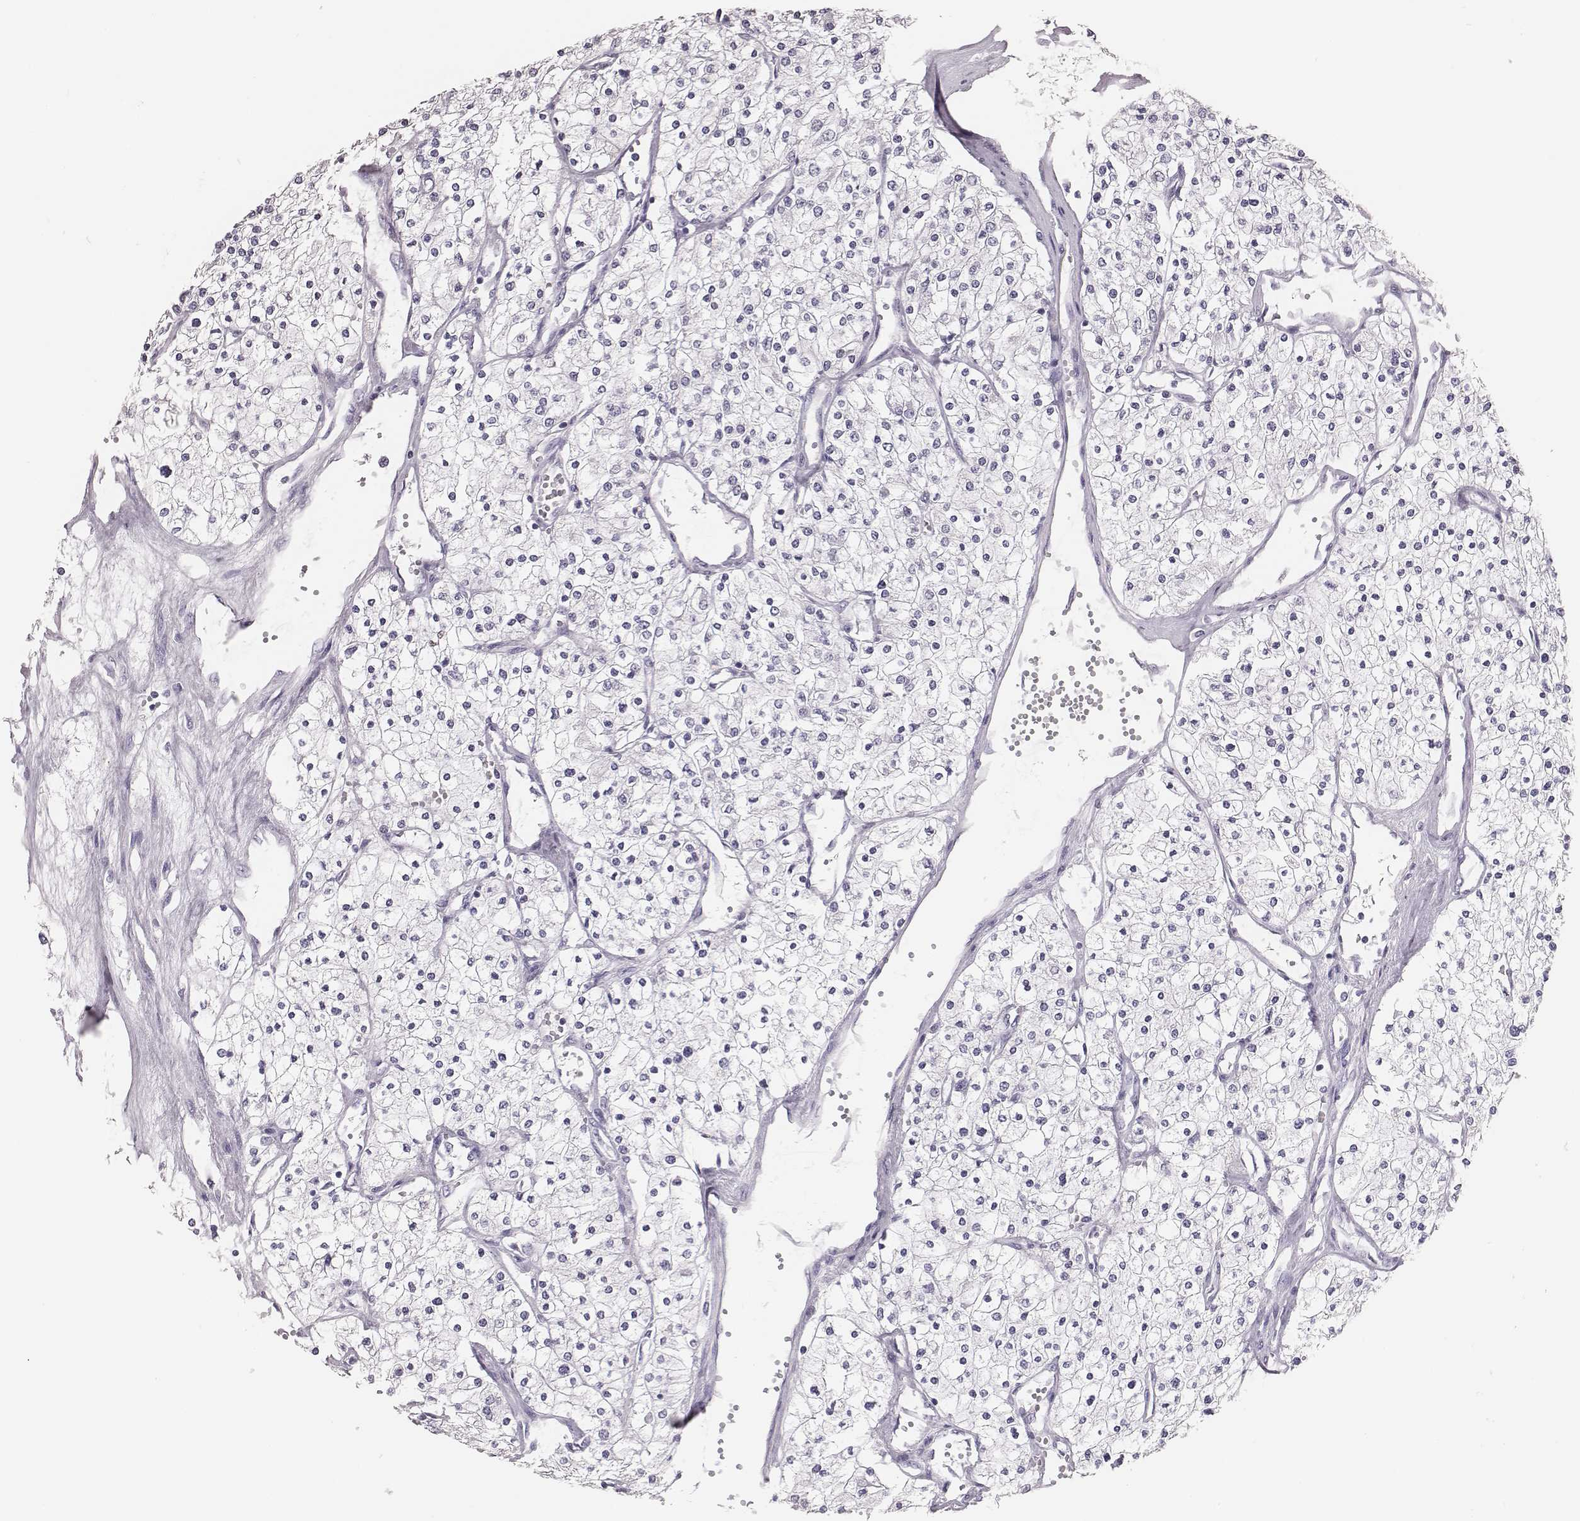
{"staining": {"intensity": "negative", "quantity": "none", "location": "none"}, "tissue": "renal cancer", "cell_type": "Tumor cells", "image_type": "cancer", "snomed": [{"axis": "morphology", "description": "Adenocarcinoma, NOS"}, {"axis": "topography", "description": "Kidney"}], "caption": "An immunohistochemistry image of renal cancer (adenocarcinoma) is shown. There is no staining in tumor cells of renal cancer (adenocarcinoma).", "gene": "H1-6", "patient": {"sex": "male", "age": 80}}